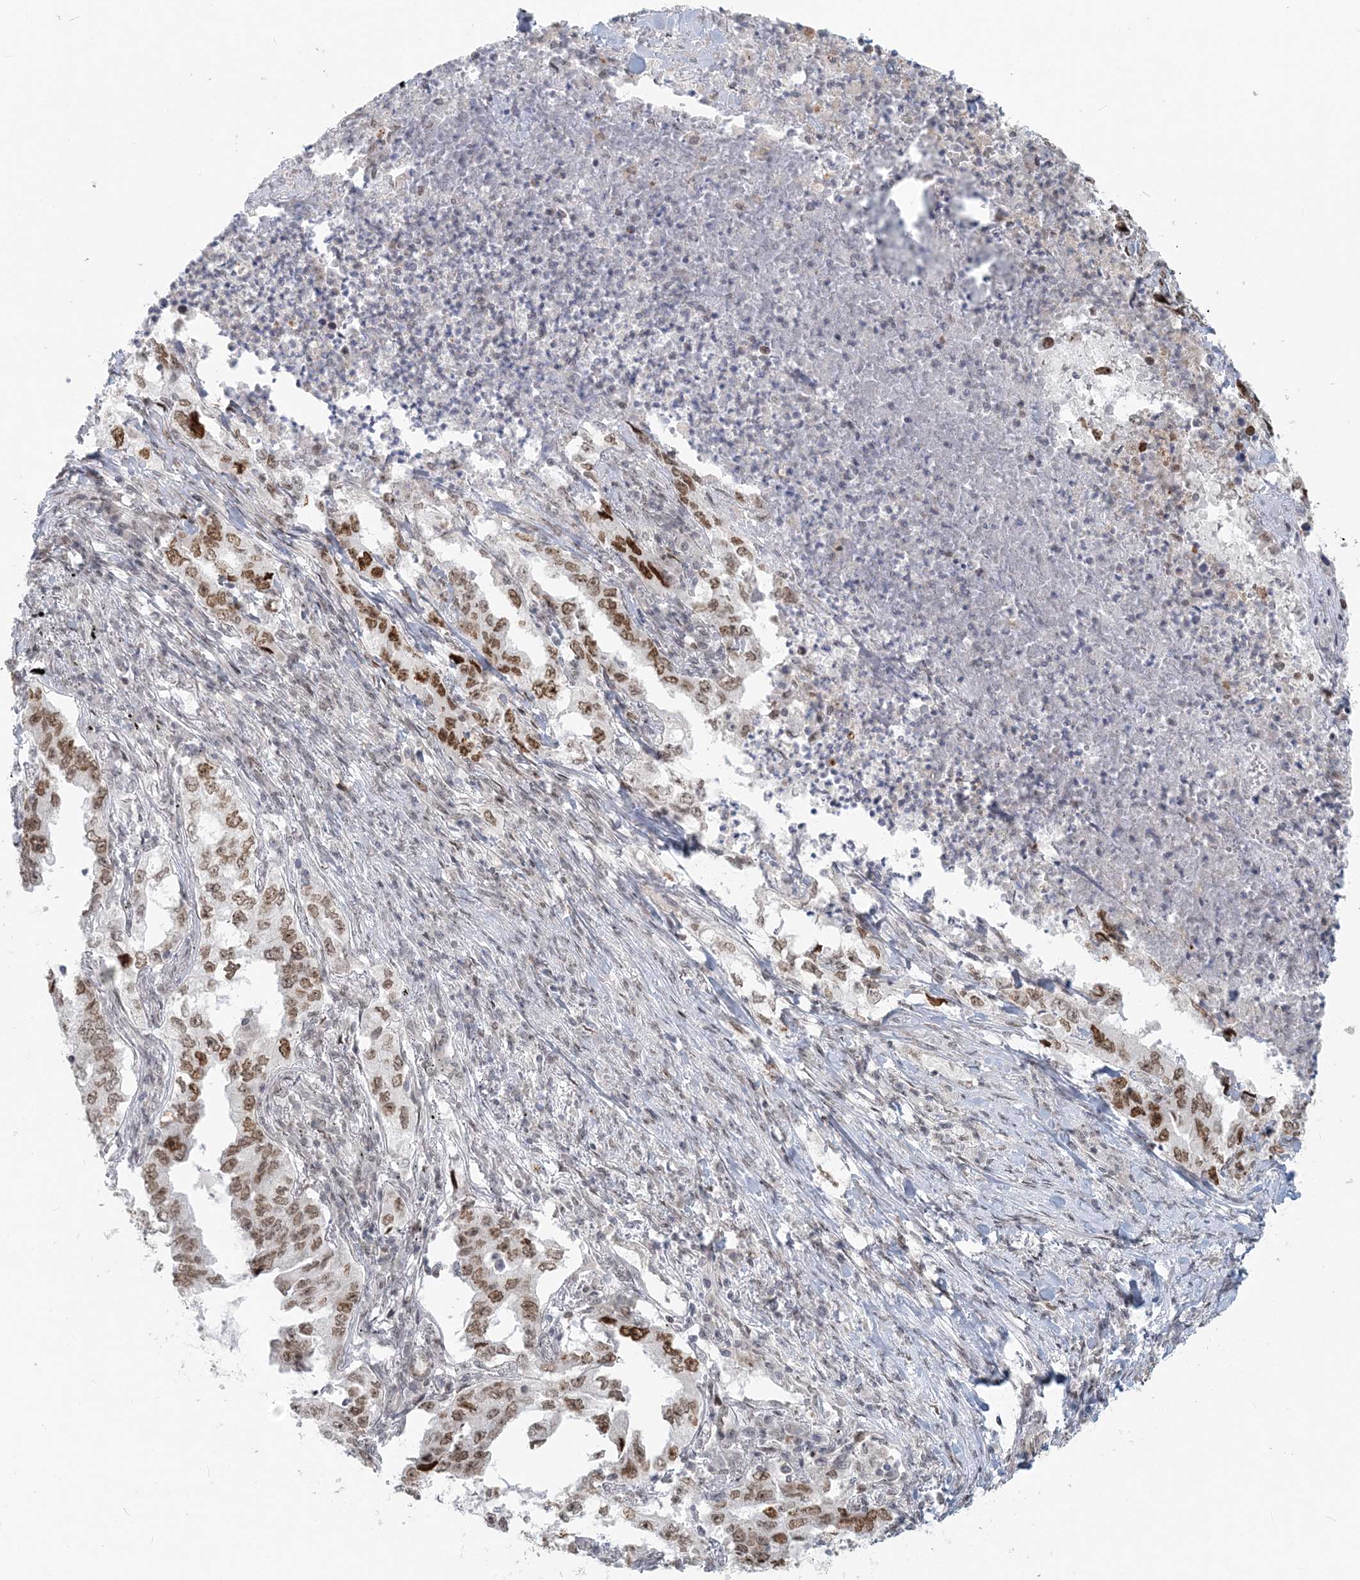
{"staining": {"intensity": "moderate", "quantity": ">75%", "location": "nuclear"}, "tissue": "lung cancer", "cell_type": "Tumor cells", "image_type": "cancer", "snomed": [{"axis": "morphology", "description": "Adenocarcinoma, NOS"}, {"axis": "topography", "description": "Lung"}], "caption": "Tumor cells reveal moderate nuclear staining in approximately >75% of cells in lung cancer.", "gene": "BAZ1B", "patient": {"sex": "female", "age": 51}}